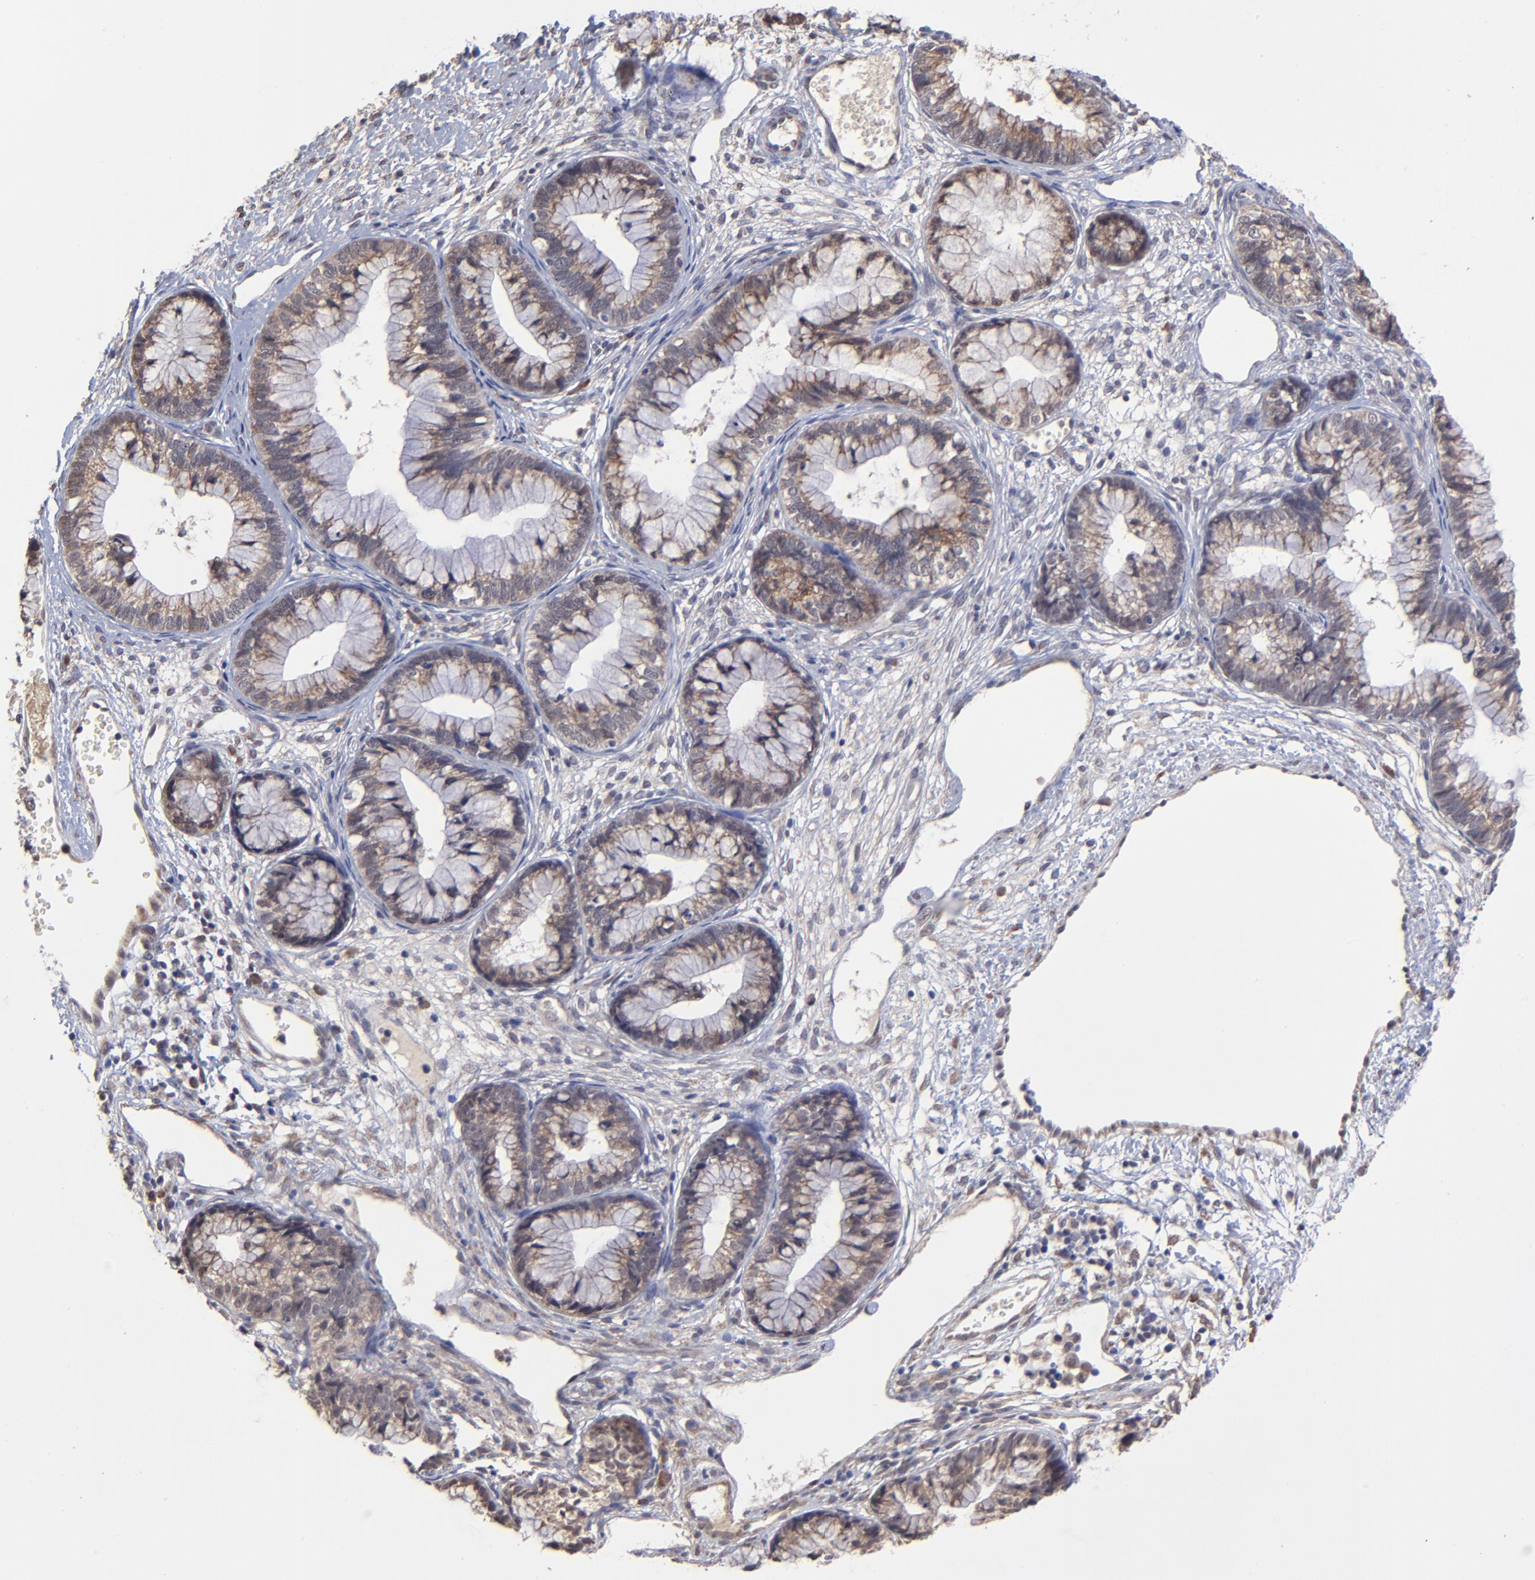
{"staining": {"intensity": "weak", "quantity": ">75%", "location": "cytoplasmic/membranous"}, "tissue": "cervical cancer", "cell_type": "Tumor cells", "image_type": "cancer", "snomed": [{"axis": "morphology", "description": "Adenocarcinoma, NOS"}, {"axis": "topography", "description": "Cervix"}], "caption": "There is low levels of weak cytoplasmic/membranous positivity in tumor cells of cervical cancer, as demonstrated by immunohistochemical staining (brown color).", "gene": "CHL1", "patient": {"sex": "female", "age": 44}}